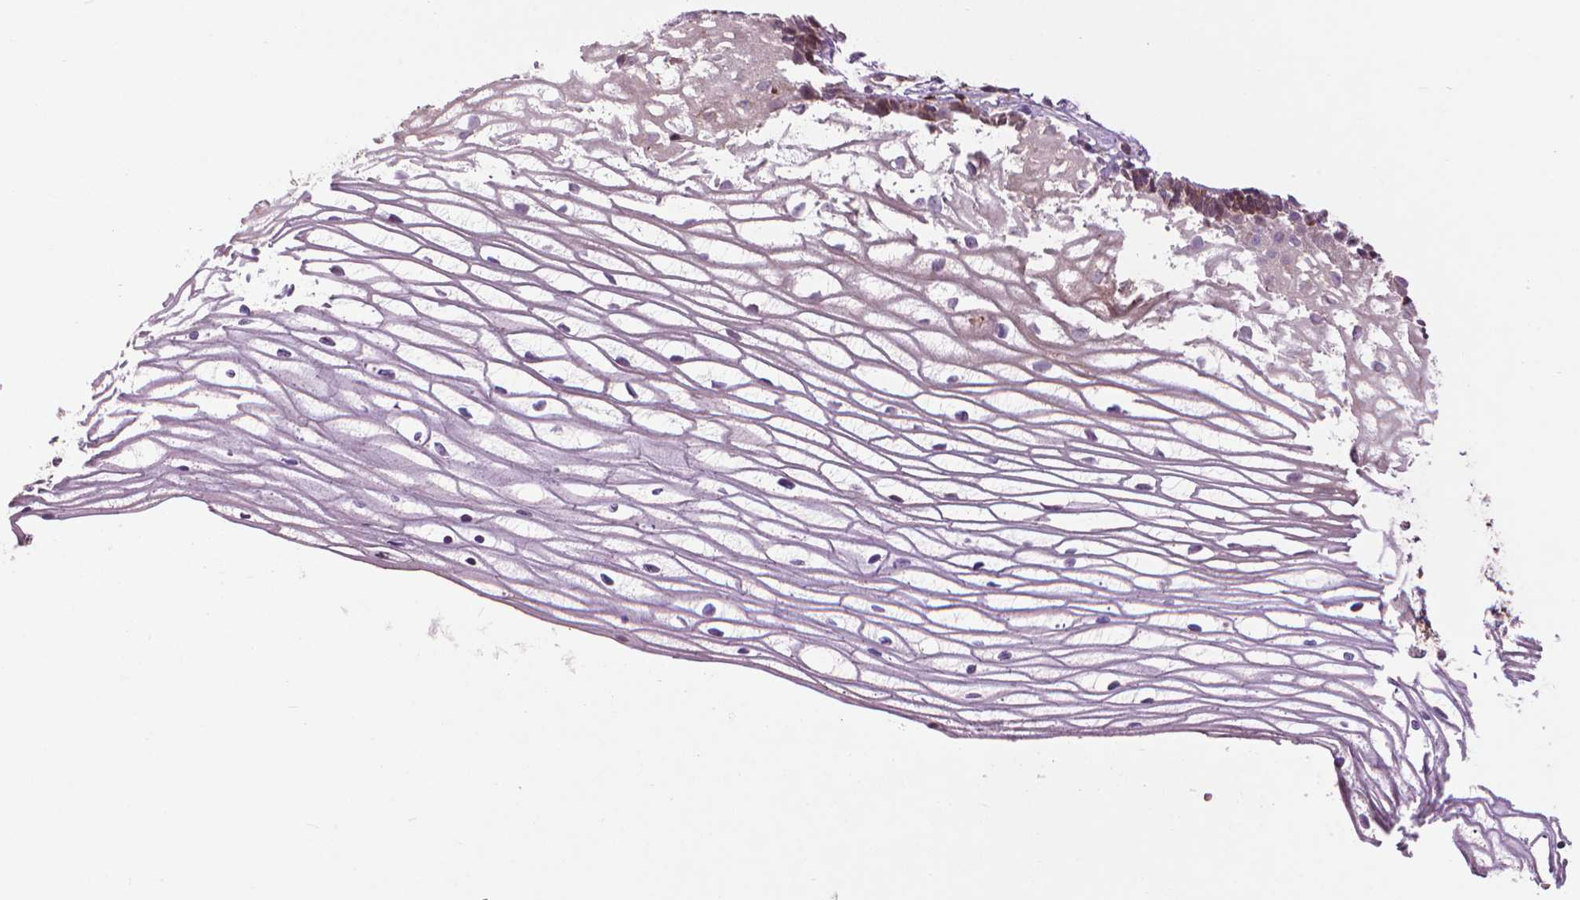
{"staining": {"intensity": "moderate", "quantity": ">75%", "location": "cytoplasmic/membranous"}, "tissue": "cervix", "cell_type": "Glandular cells", "image_type": "normal", "snomed": [{"axis": "morphology", "description": "Normal tissue, NOS"}, {"axis": "topography", "description": "Cervix"}], "caption": "Immunohistochemistry image of normal cervix stained for a protein (brown), which shows medium levels of moderate cytoplasmic/membranous positivity in about >75% of glandular cells.", "gene": "MYH14", "patient": {"sex": "female", "age": 40}}